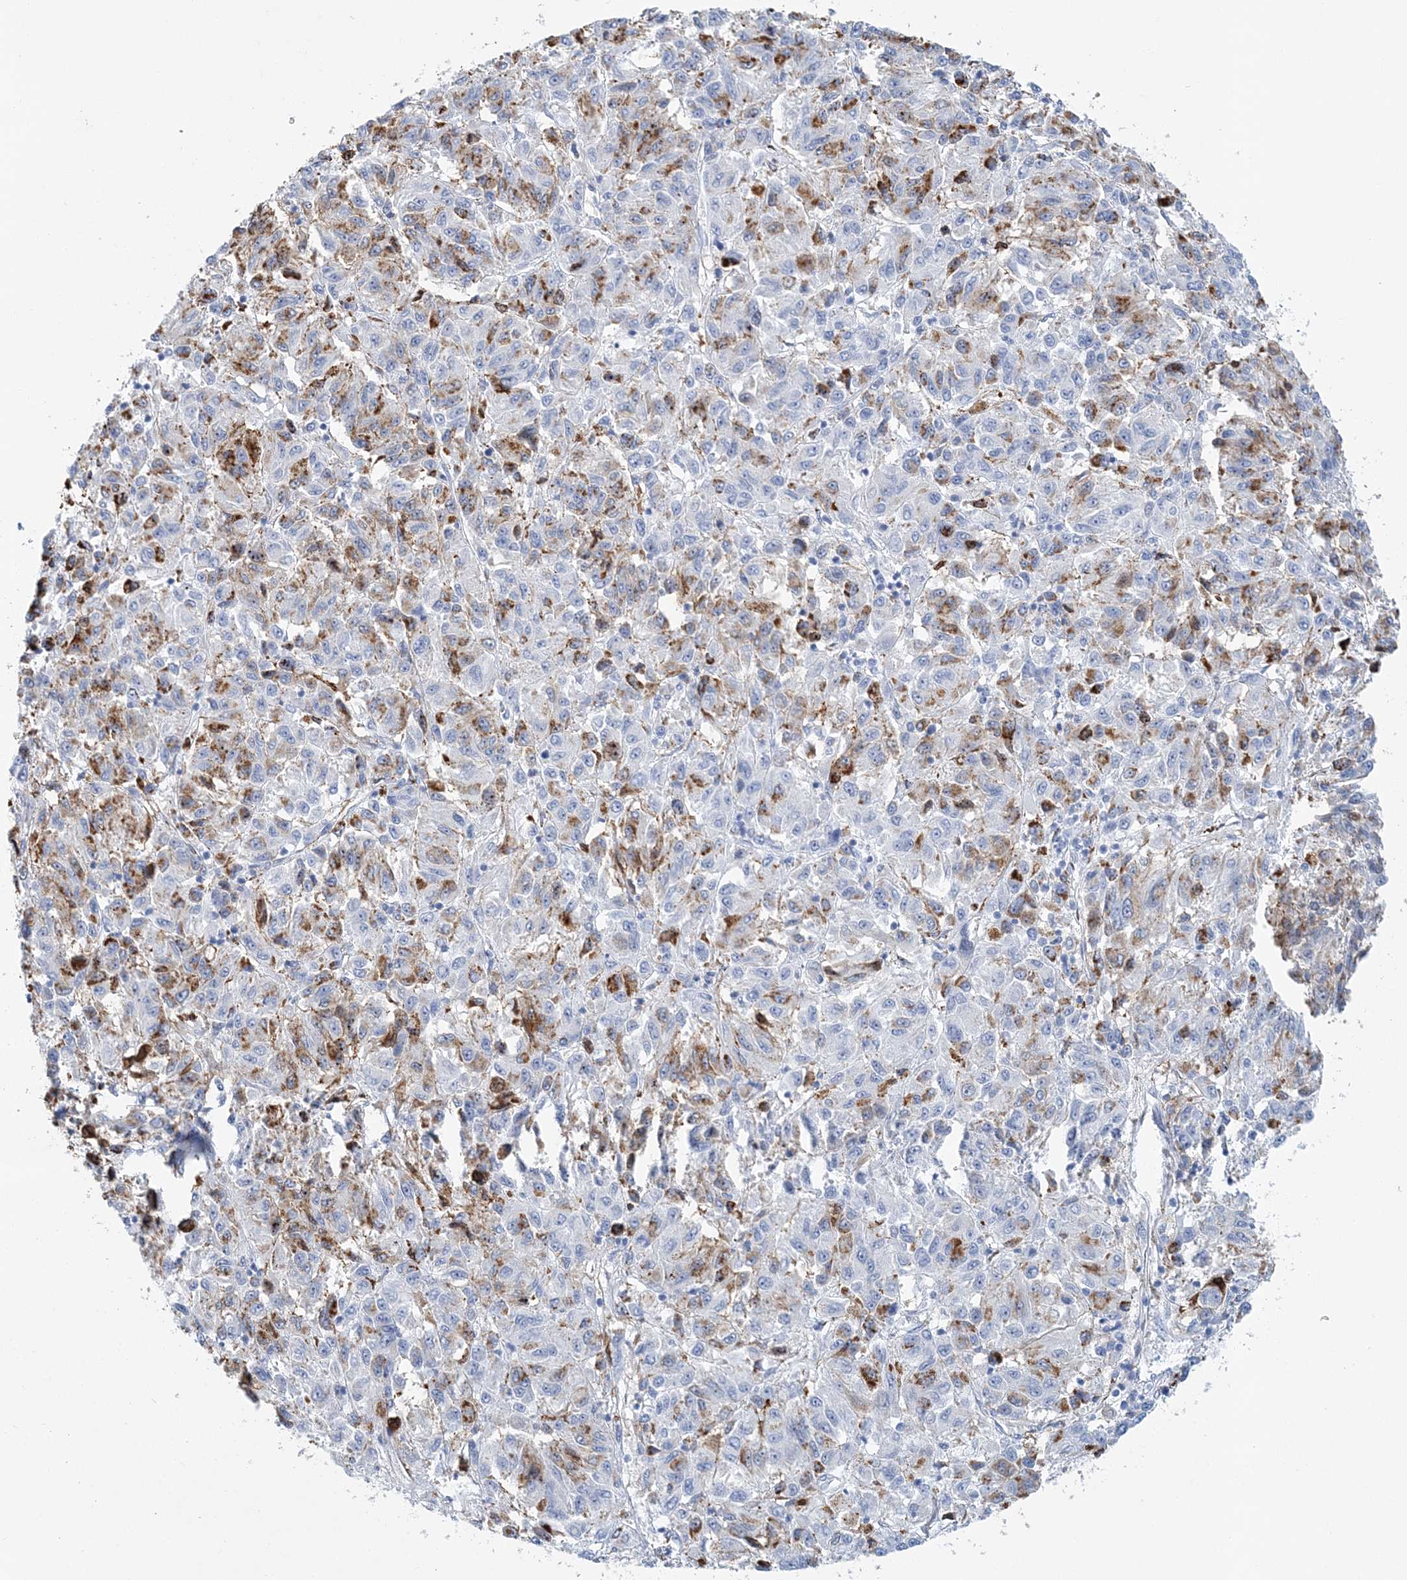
{"staining": {"intensity": "moderate", "quantity": "25%-75%", "location": "cytoplasmic/membranous"}, "tissue": "melanoma", "cell_type": "Tumor cells", "image_type": "cancer", "snomed": [{"axis": "morphology", "description": "Malignant melanoma, Metastatic site"}, {"axis": "topography", "description": "Lung"}], "caption": "Immunohistochemical staining of malignant melanoma (metastatic site) exhibits moderate cytoplasmic/membranous protein positivity in about 25%-75% of tumor cells. (DAB (3,3'-diaminobenzidine) = brown stain, brightfield microscopy at high magnification).", "gene": "NKX6-1", "patient": {"sex": "male", "age": 64}}